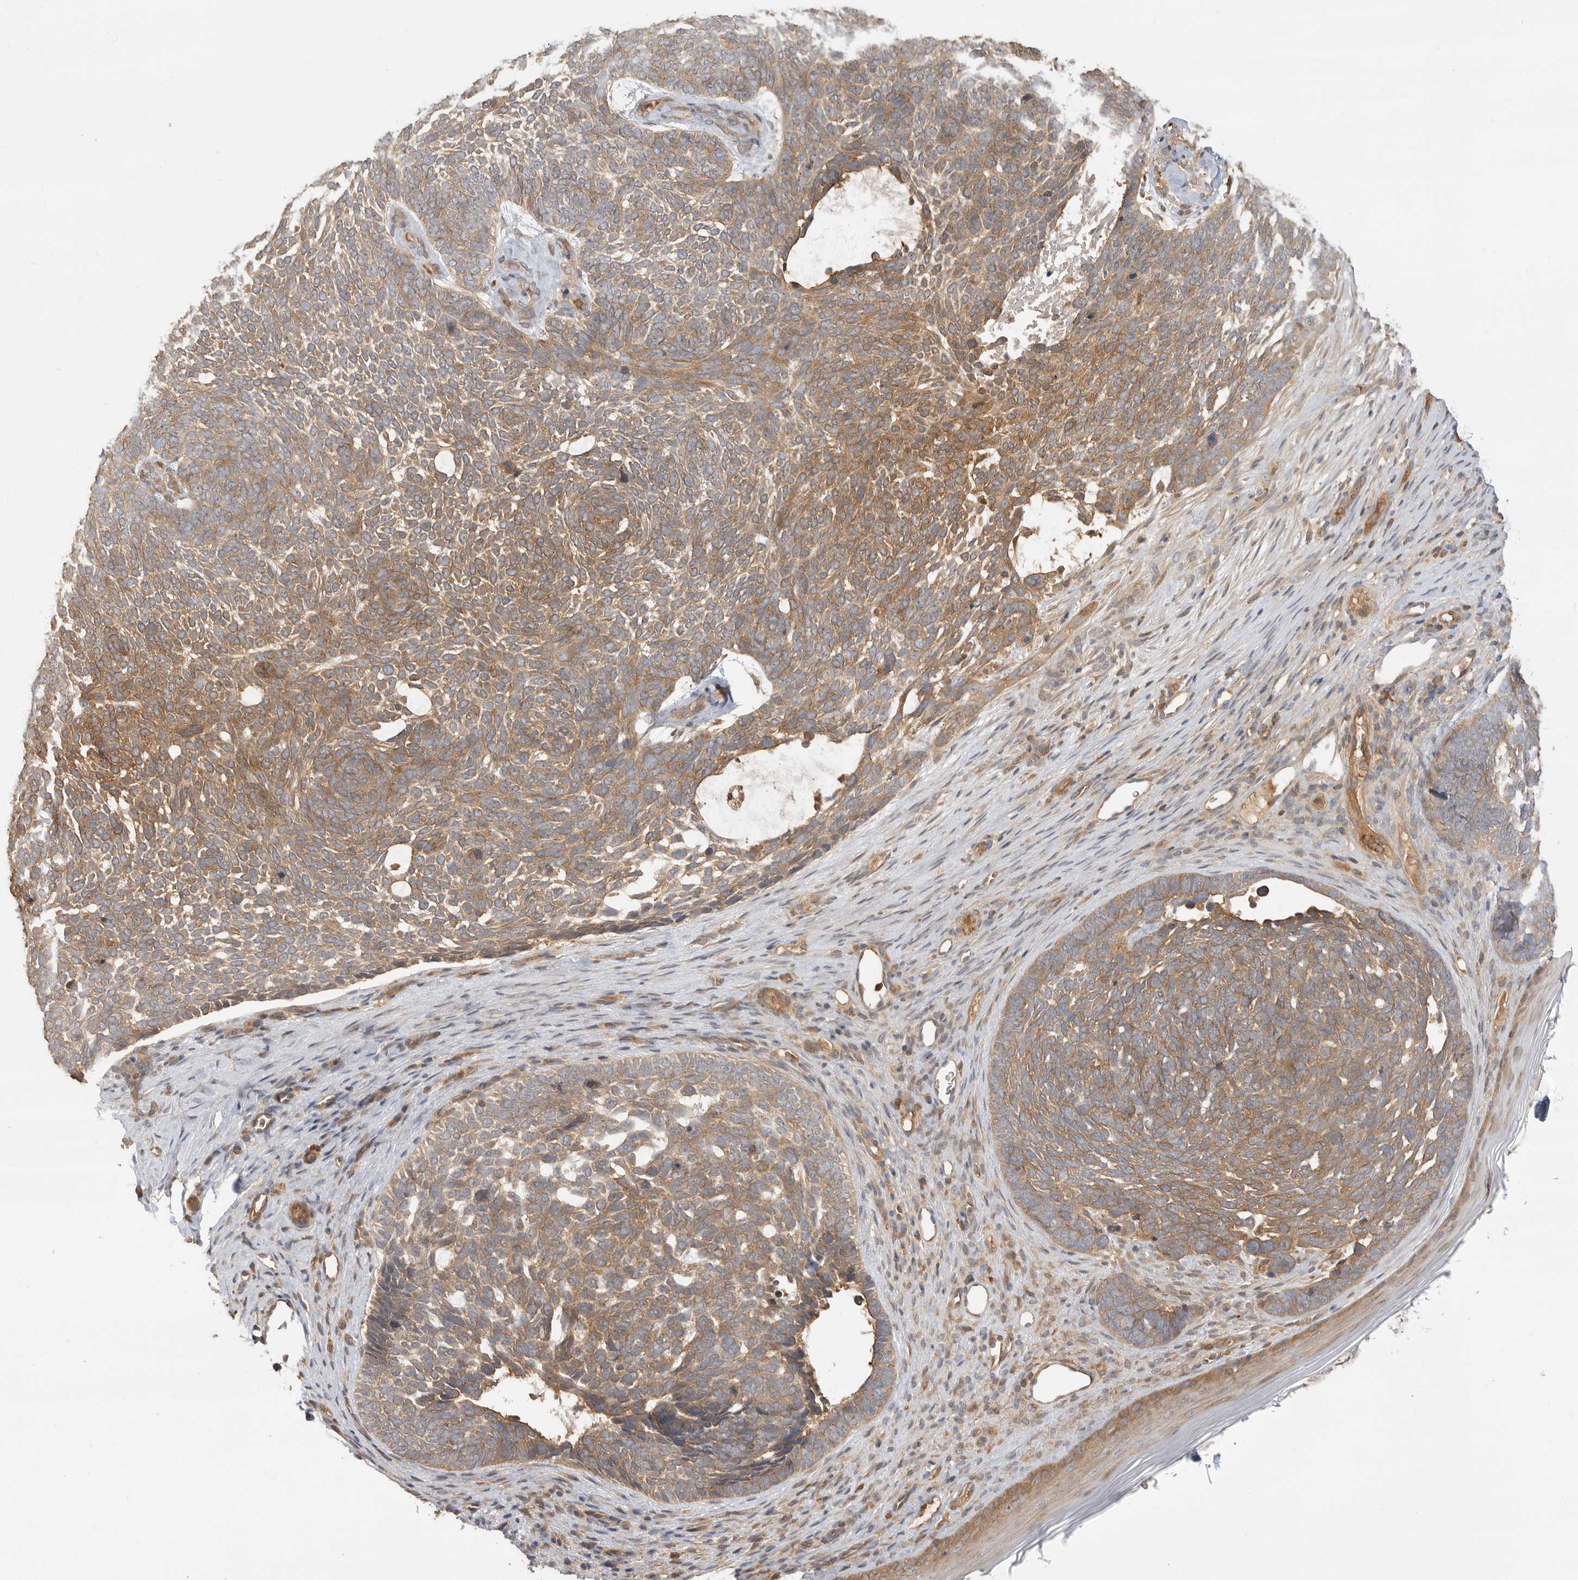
{"staining": {"intensity": "moderate", "quantity": ">75%", "location": "cytoplasmic/membranous"}, "tissue": "skin cancer", "cell_type": "Tumor cells", "image_type": "cancer", "snomed": [{"axis": "morphology", "description": "Basal cell carcinoma"}, {"axis": "topography", "description": "Skin"}], "caption": "Basal cell carcinoma (skin) stained with a brown dye demonstrates moderate cytoplasmic/membranous positive expression in approximately >75% of tumor cells.", "gene": "CLDN12", "patient": {"sex": "female", "age": 85}}